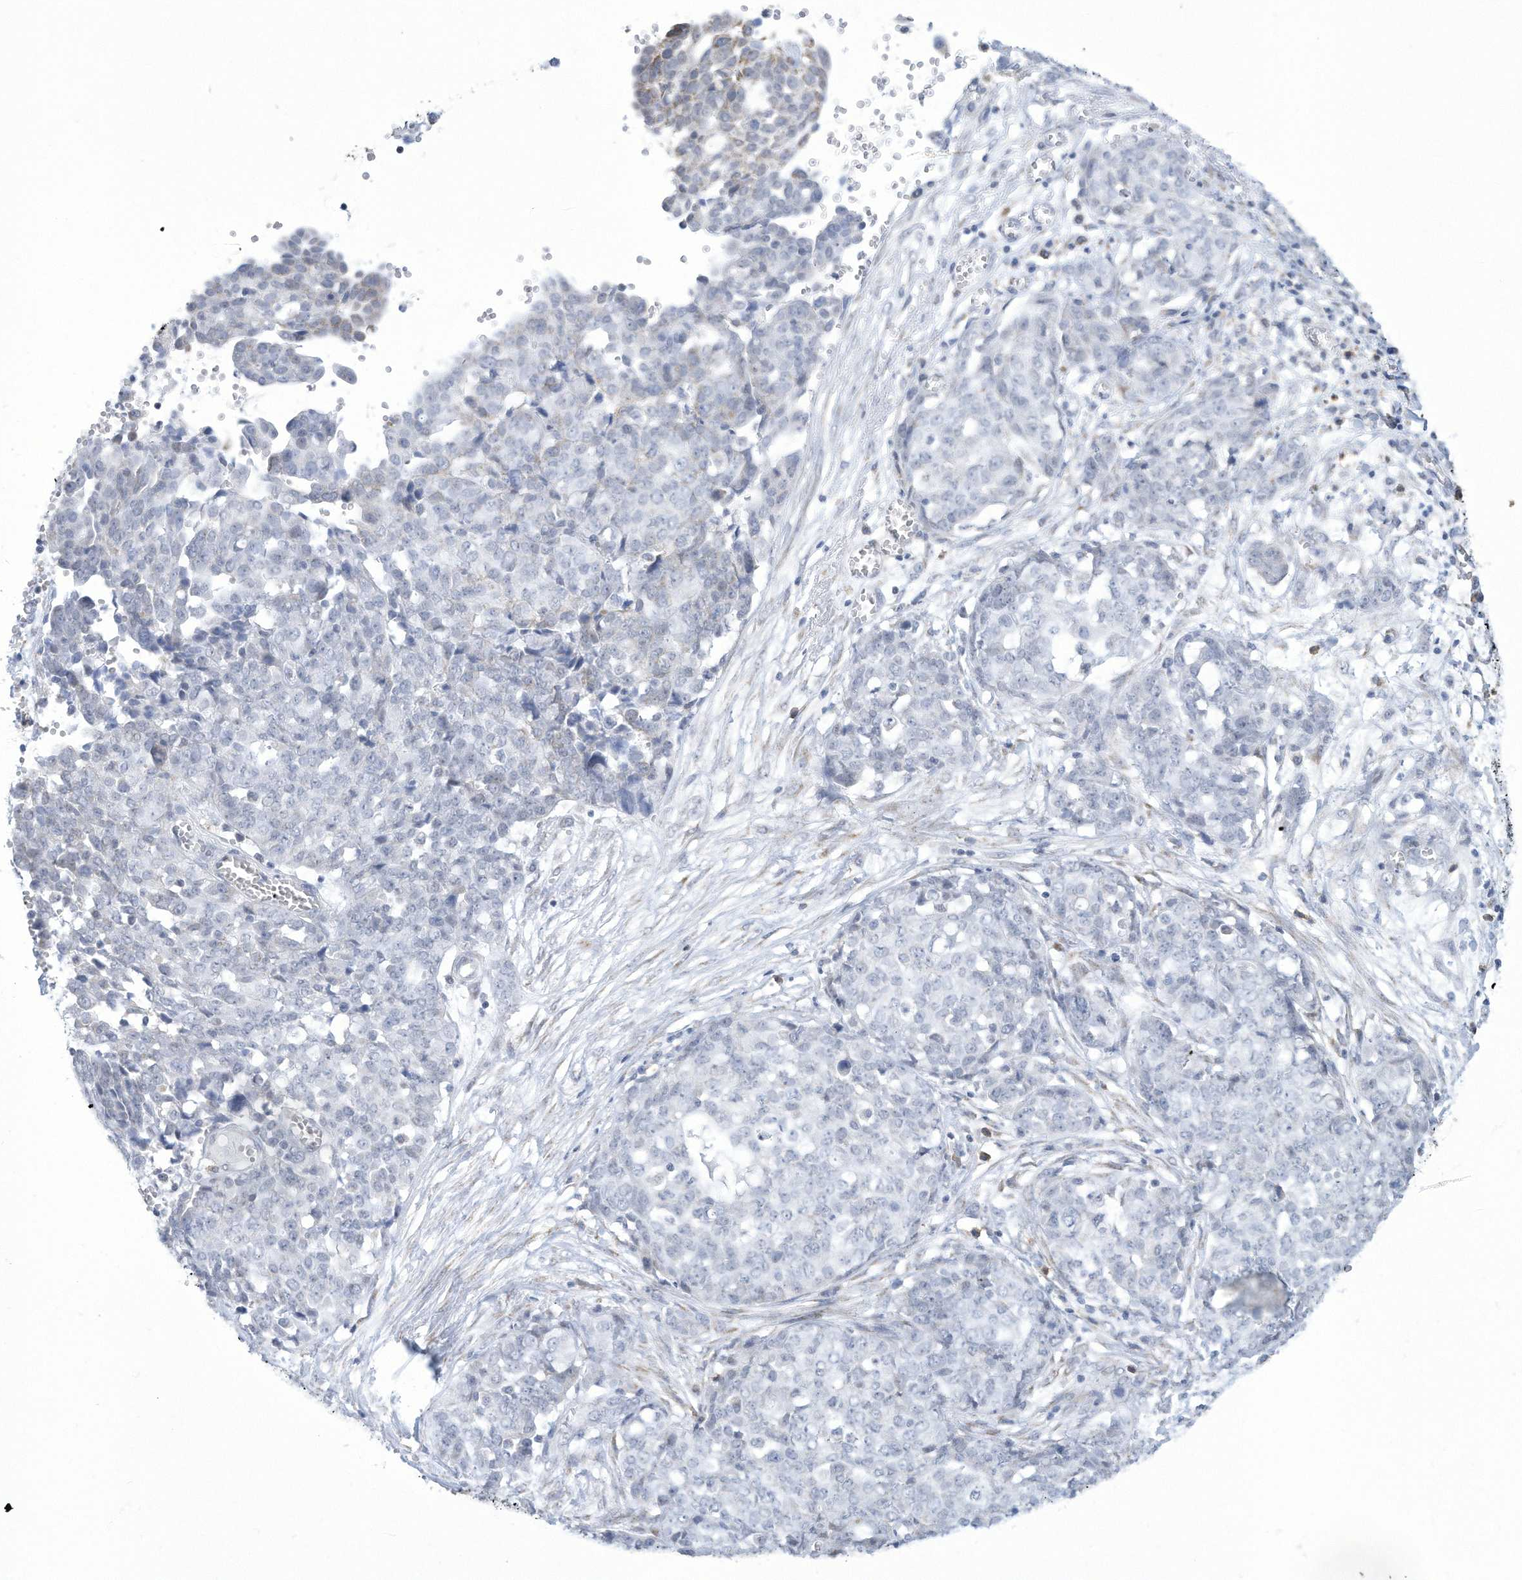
{"staining": {"intensity": "negative", "quantity": "none", "location": "none"}, "tissue": "ovarian cancer", "cell_type": "Tumor cells", "image_type": "cancer", "snomed": [{"axis": "morphology", "description": "Cystadenocarcinoma, serous, NOS"}, {"axis": "topography", "description": "Soft tissue"}, {"axis": "topography", "description": "Ovary"}], "caption": "Ovarian cancer (serous cystadenocarcinoma) stained for a protein using immunohistochemistry (IHC) reveals no expression tumor cells.", "gene": "ALDH6A1", "patient": {"sex": "female", "age": 57}}